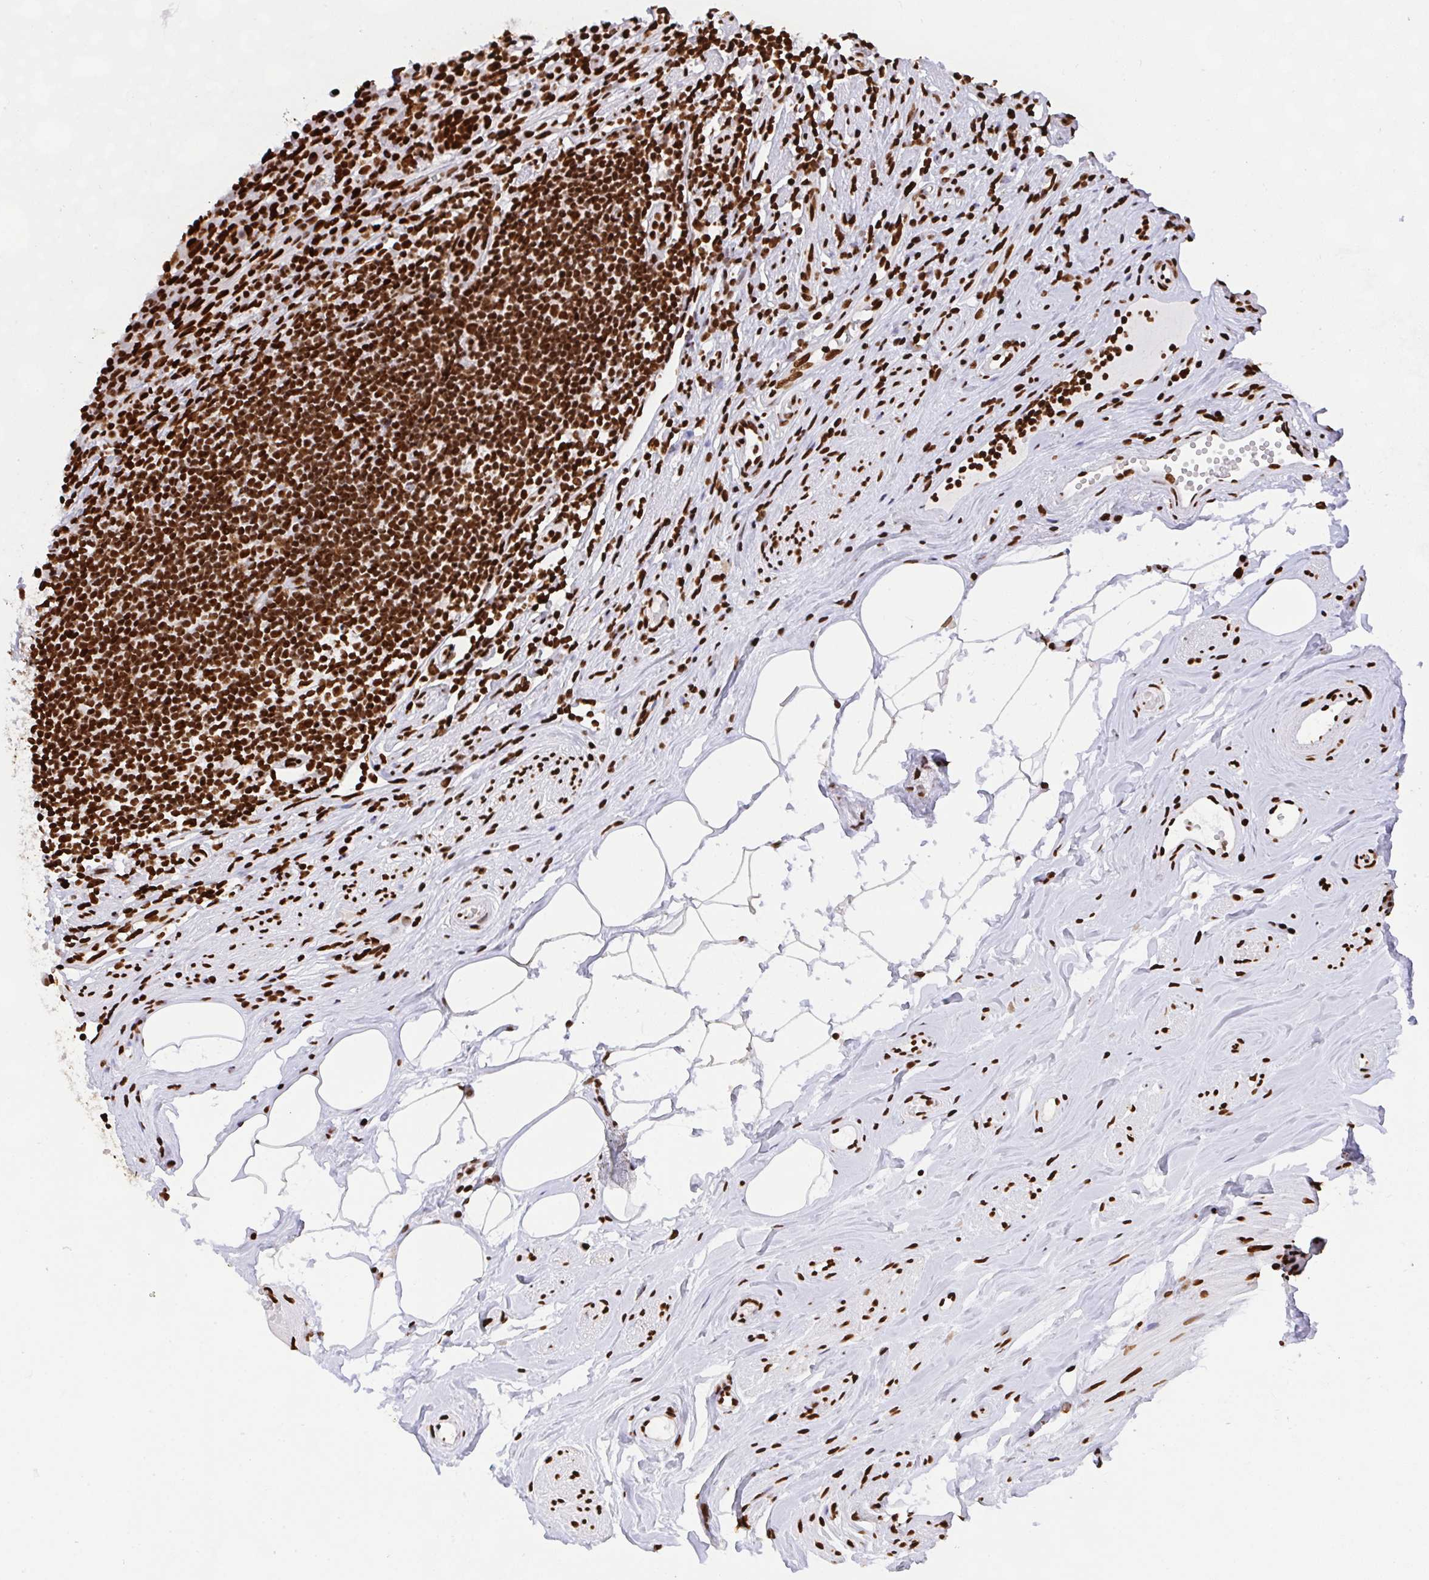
{"staining": {"intensity": "strong", "quantity": ">75%", "location": "nuclear"}, "tissue": "appendix", "cell_type": "Glandular cells", "image_type": "normal", "snomed": [{"axis": "morphology", "description": "Normal tissue, NOS"}, {"axis": "topography", "description": "Appendix"}], "caption": "A histopathology image of appendix stained for a protein shows strong nuclear brown staining in glandular cells.", "gene": "HNRNPL", "patient": {"sex": "female", "age": 56}}